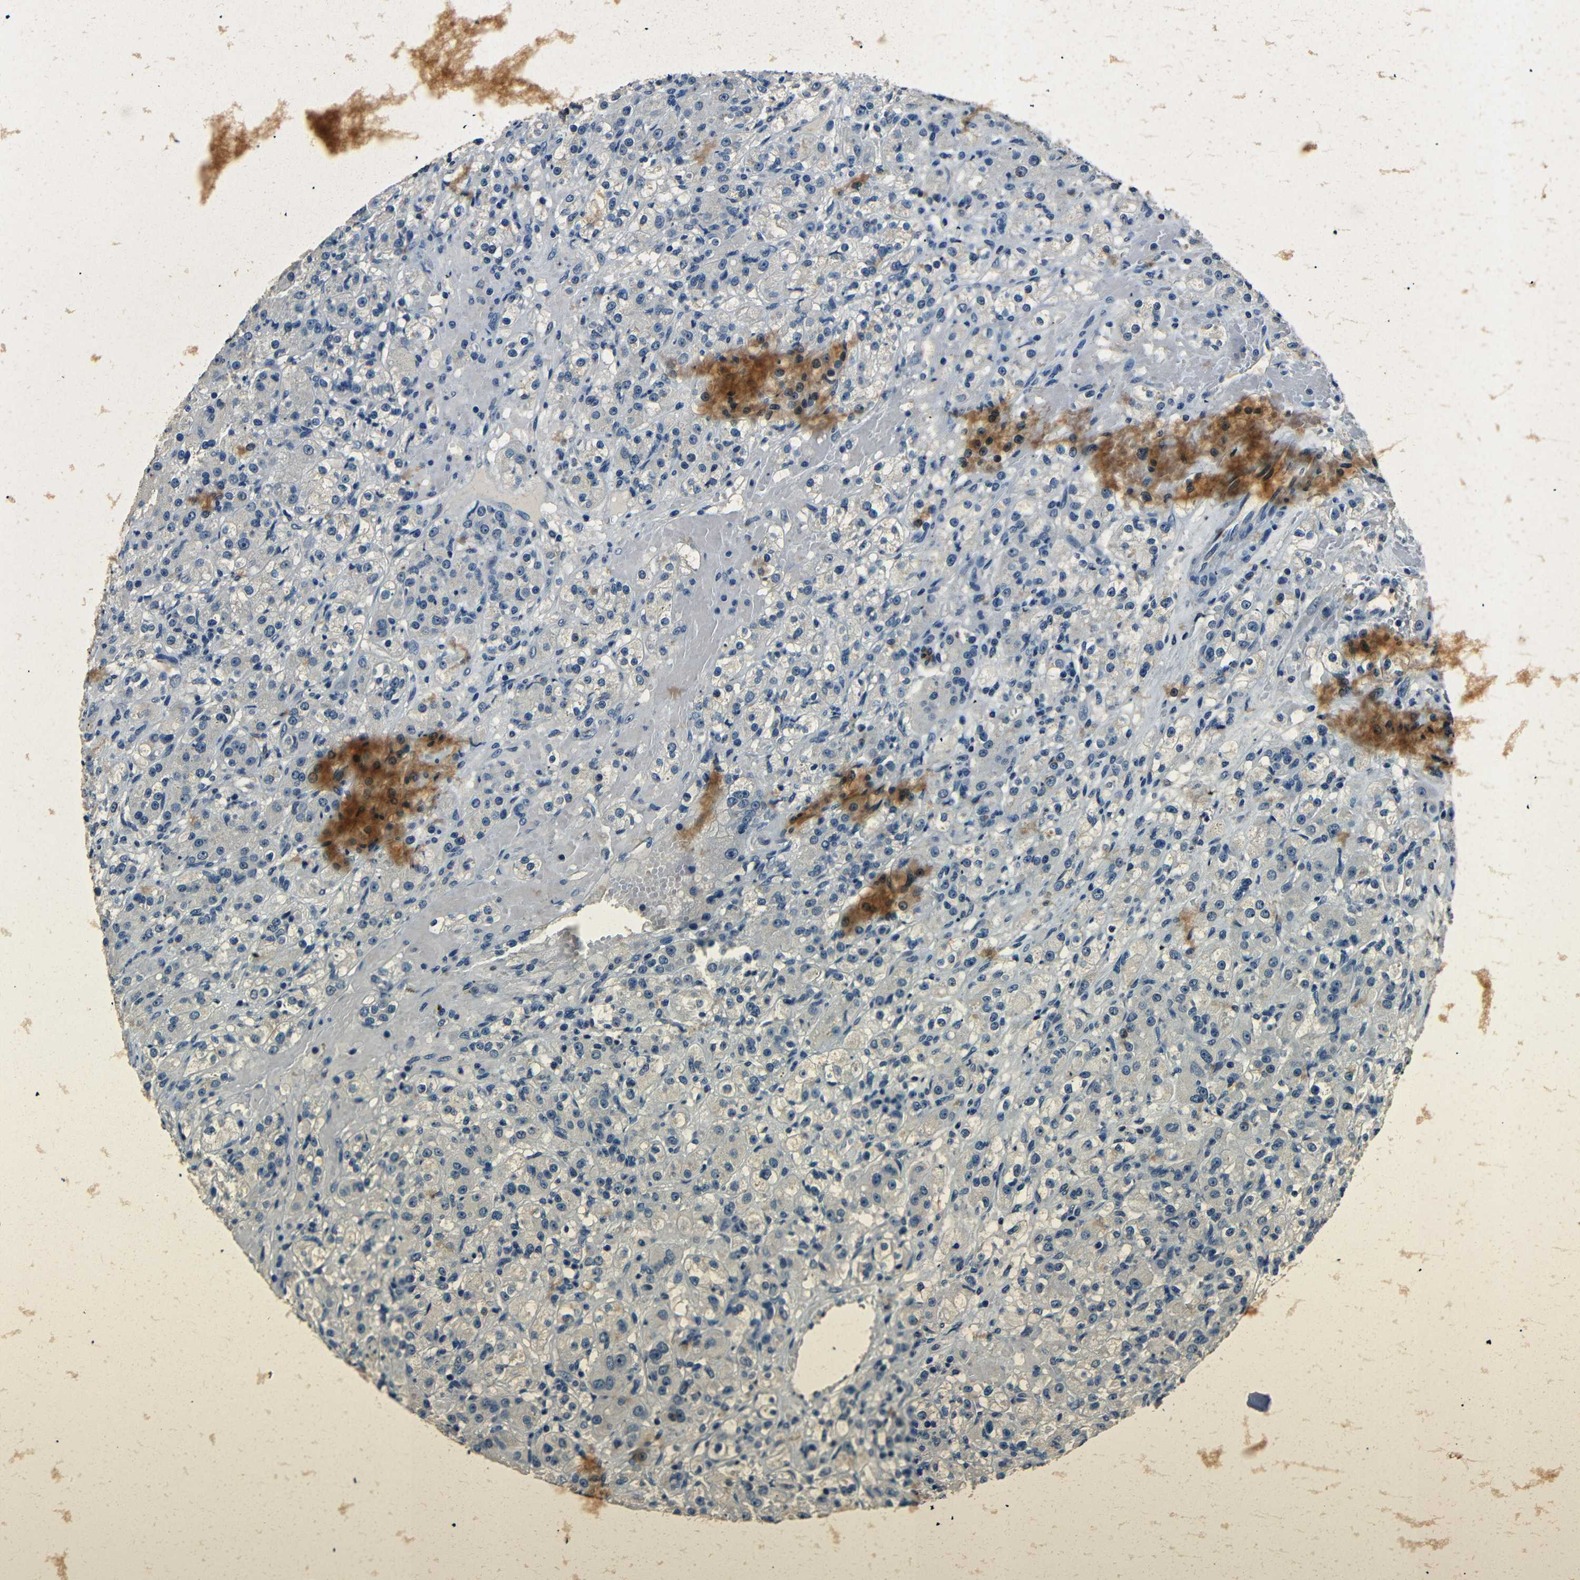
{"staining": {"intensity": "negative", "quantity": "none", "location": "none"}, "tissue": "renal cancer", "cell_type": "Tumor cells", "image_type": "cancer", "snomed": [{"axis": "morphology", "description": "Normal tissue, NOS"}, {"axis": "morphology", "description": "Adenocarcinoma, NOS"}, {"axis": "topography", "description": "Kidney"}], "caption": "Immunohistochemical staining of renal cancer shows no significant staining in tumor cells.", "gene": "NCMAP", "patient": {"sex": "male", "age": 61}}